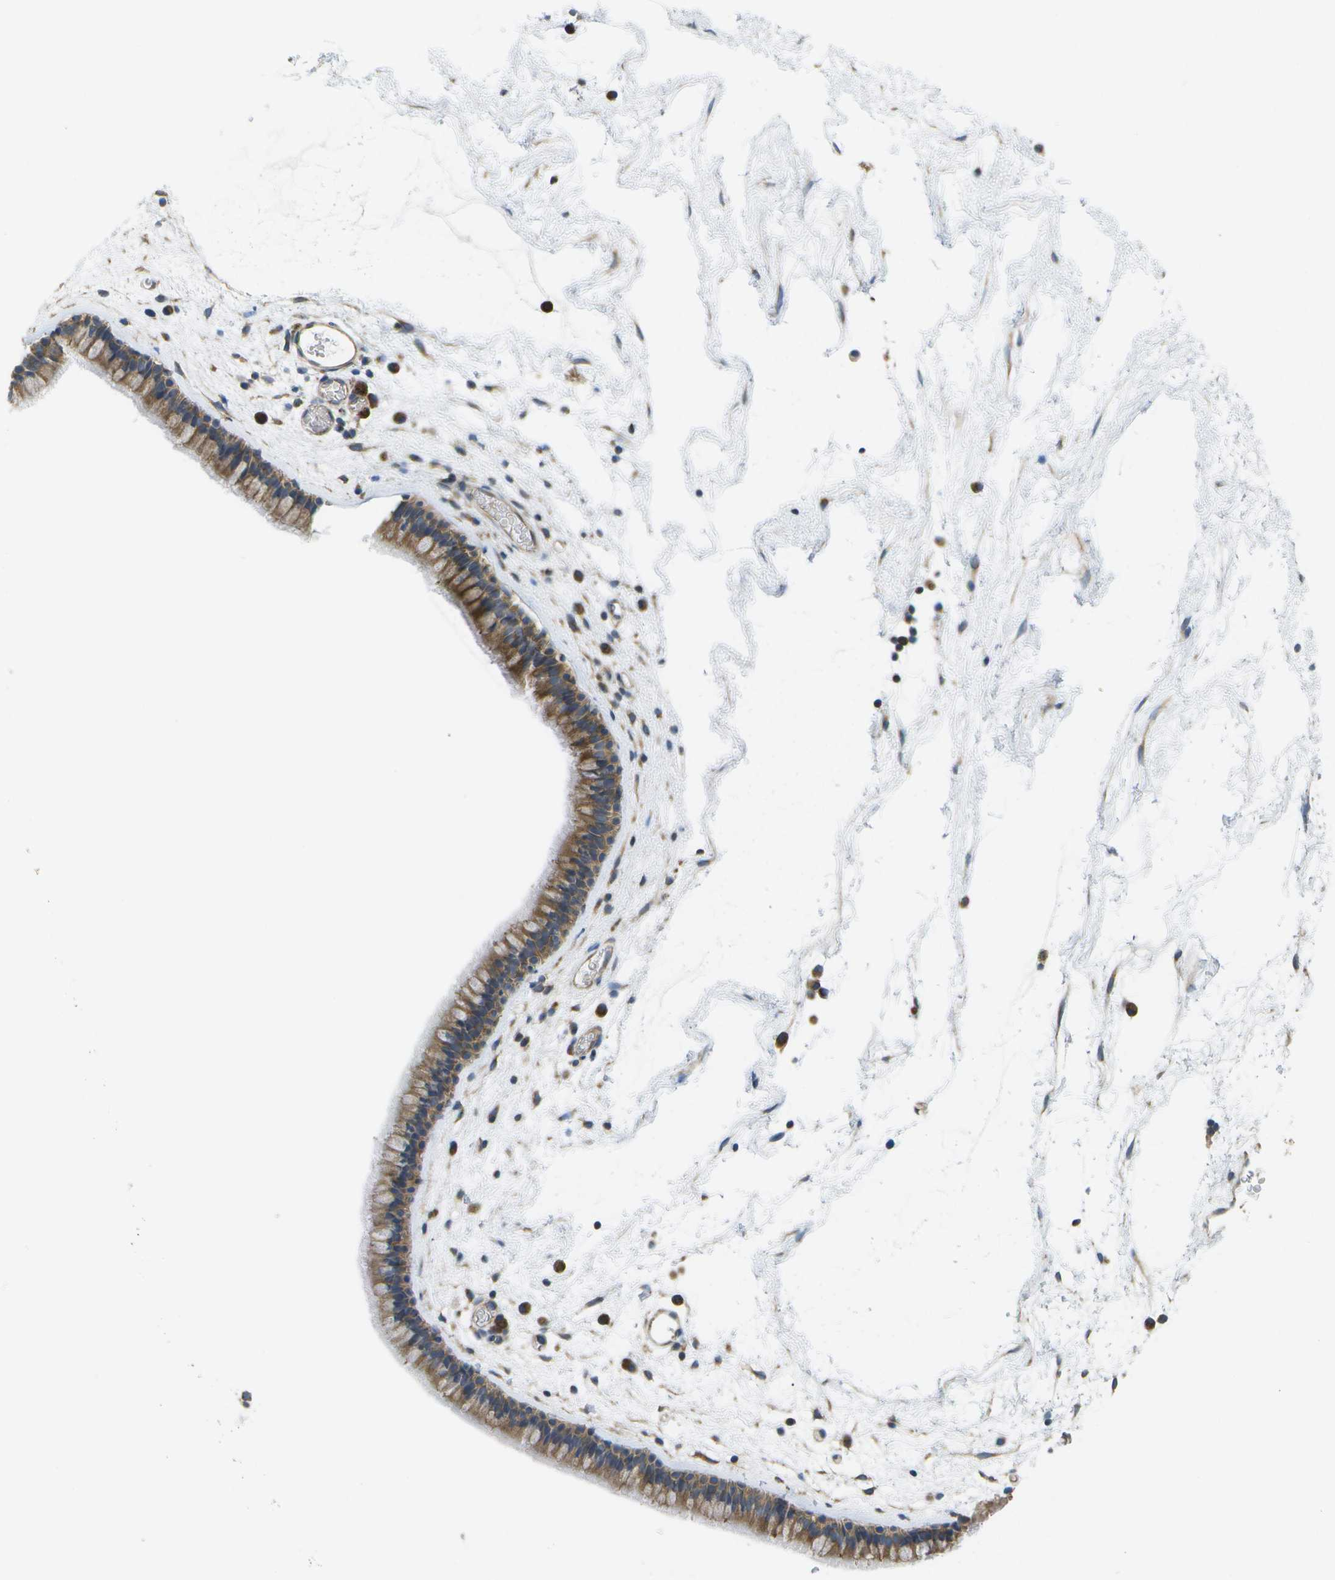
{"staining": {"intensity": "moderate", "quantity": ">75%", "location": "cytoplasmic/membranous"}, "tissue": "nasopharynx", "cell_type": "Respiratory epithelial cells", "image_type": "normal", "snomed": [{"axis": "morphology", "description": "Normal tissue, NOS"}, {"axis": "morphology", "description": "Inflammation, NOS"}, {"axis": "topography", "description": "Nasopharynx"}], "caption": "The histopathology image reveals immunohistochemical staining of benign nasopharynx. There is moderate cytoplasmic/membranous expression is identified in approximately >75% of respiratory epithelial cells. (brown staining indicates protein expression, while blue staining denotes nuclei).", "gene": "DPM3", "patient": {"sex": "male", "age": 48}}